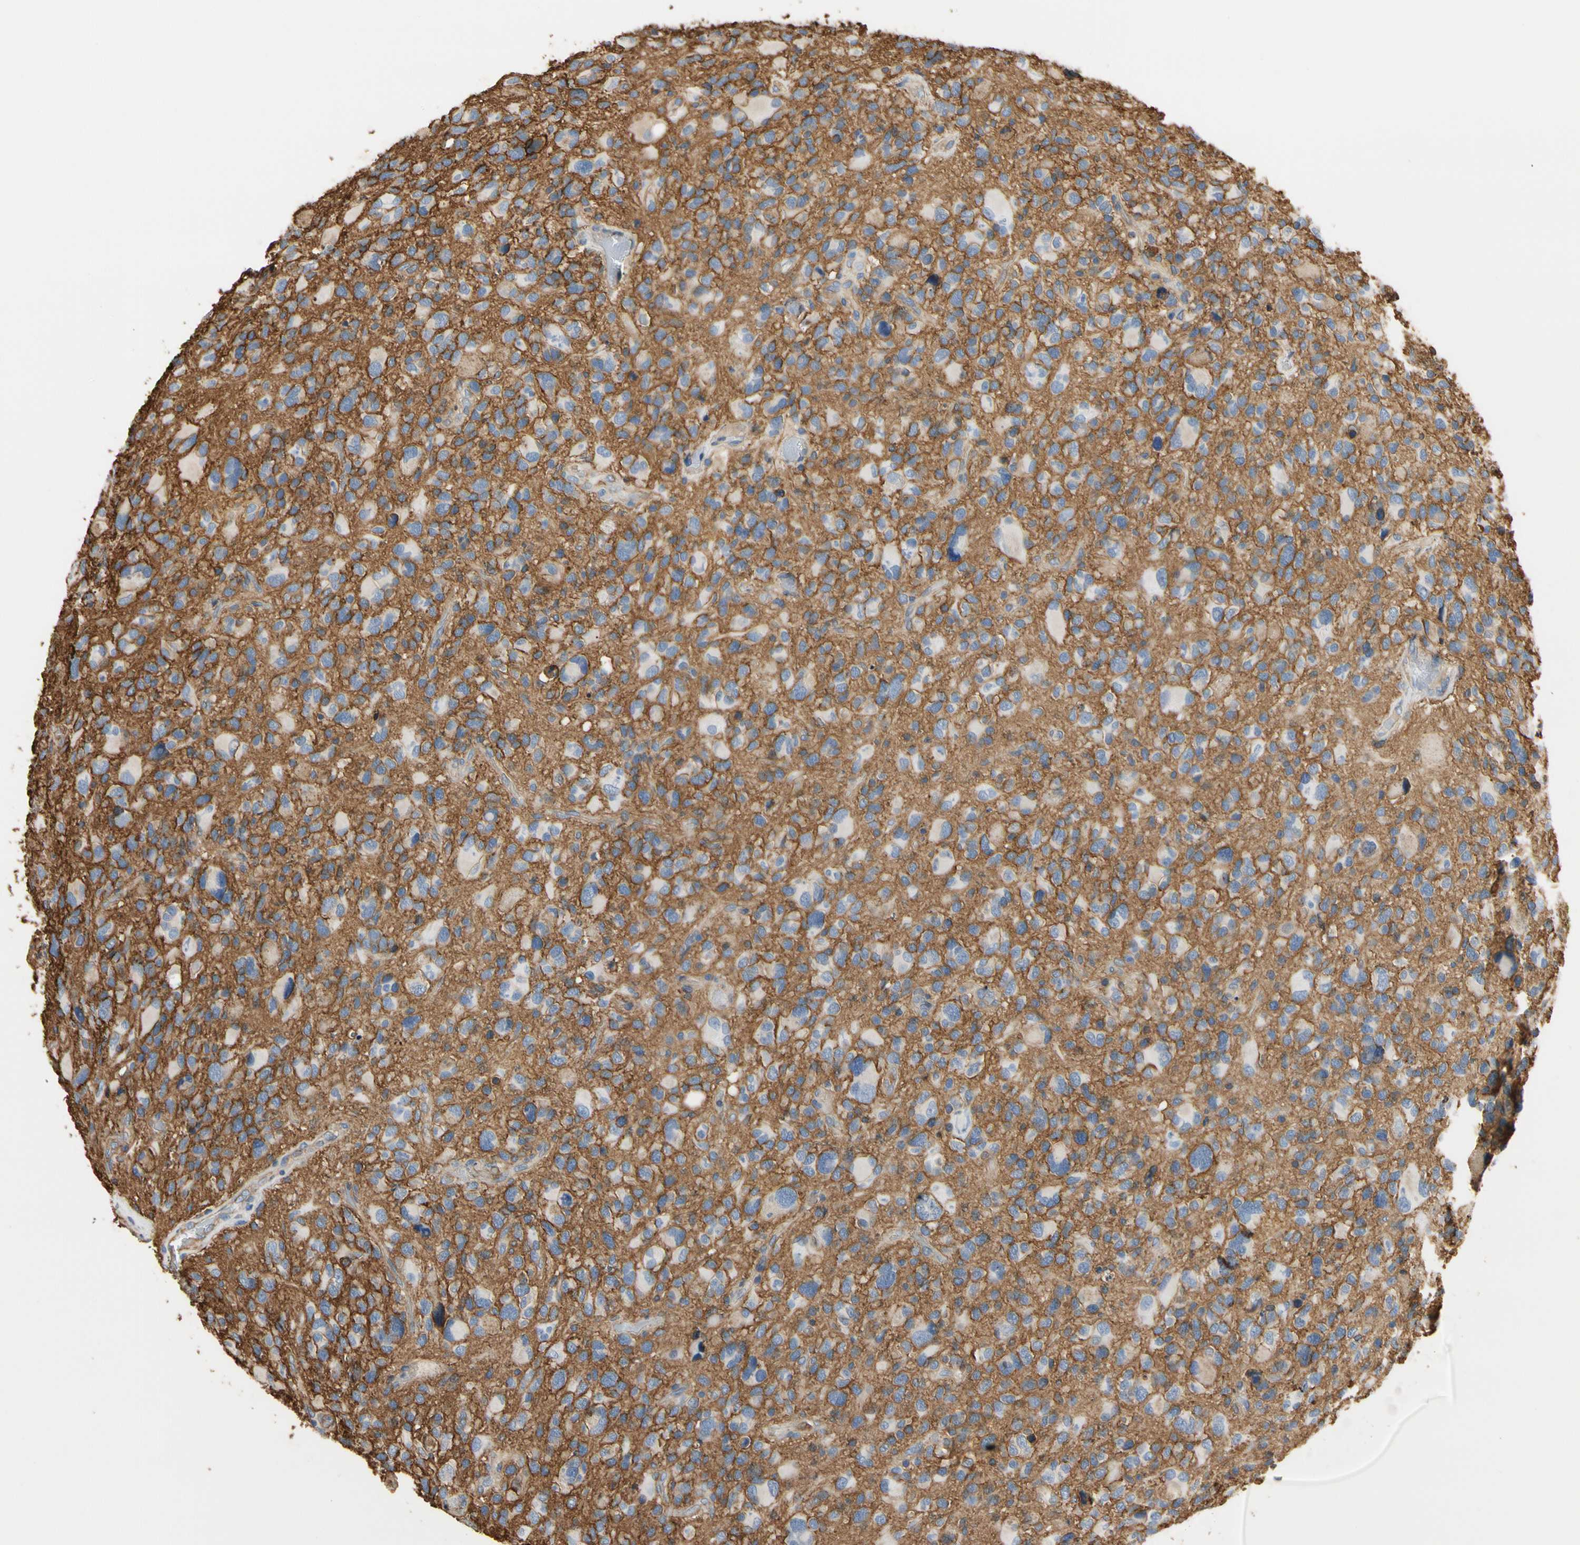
{"staining": {"intensity": "negative", "quantity": "none", "location": "none"}, "tissue": "glioma", "cell_type": "Tumor cells", "image_type": "cancer", "snomed": [{"axis": "morphology", "description": "Glioma, malignant, High grade"}, {"axis": "topography", "description": "Brain"}], "caption": "The image demonstrates no significant staining in tumor cells of malignant glioma (high-grade). Brightfield microscopy of IHC stained with DAB (3,3'-diaminobenzidine) (brown) and hematoxylin (blue), captured at high magnification.", "gene": "IL1RL1", "patient": {"sex": "male", "age": 48}}